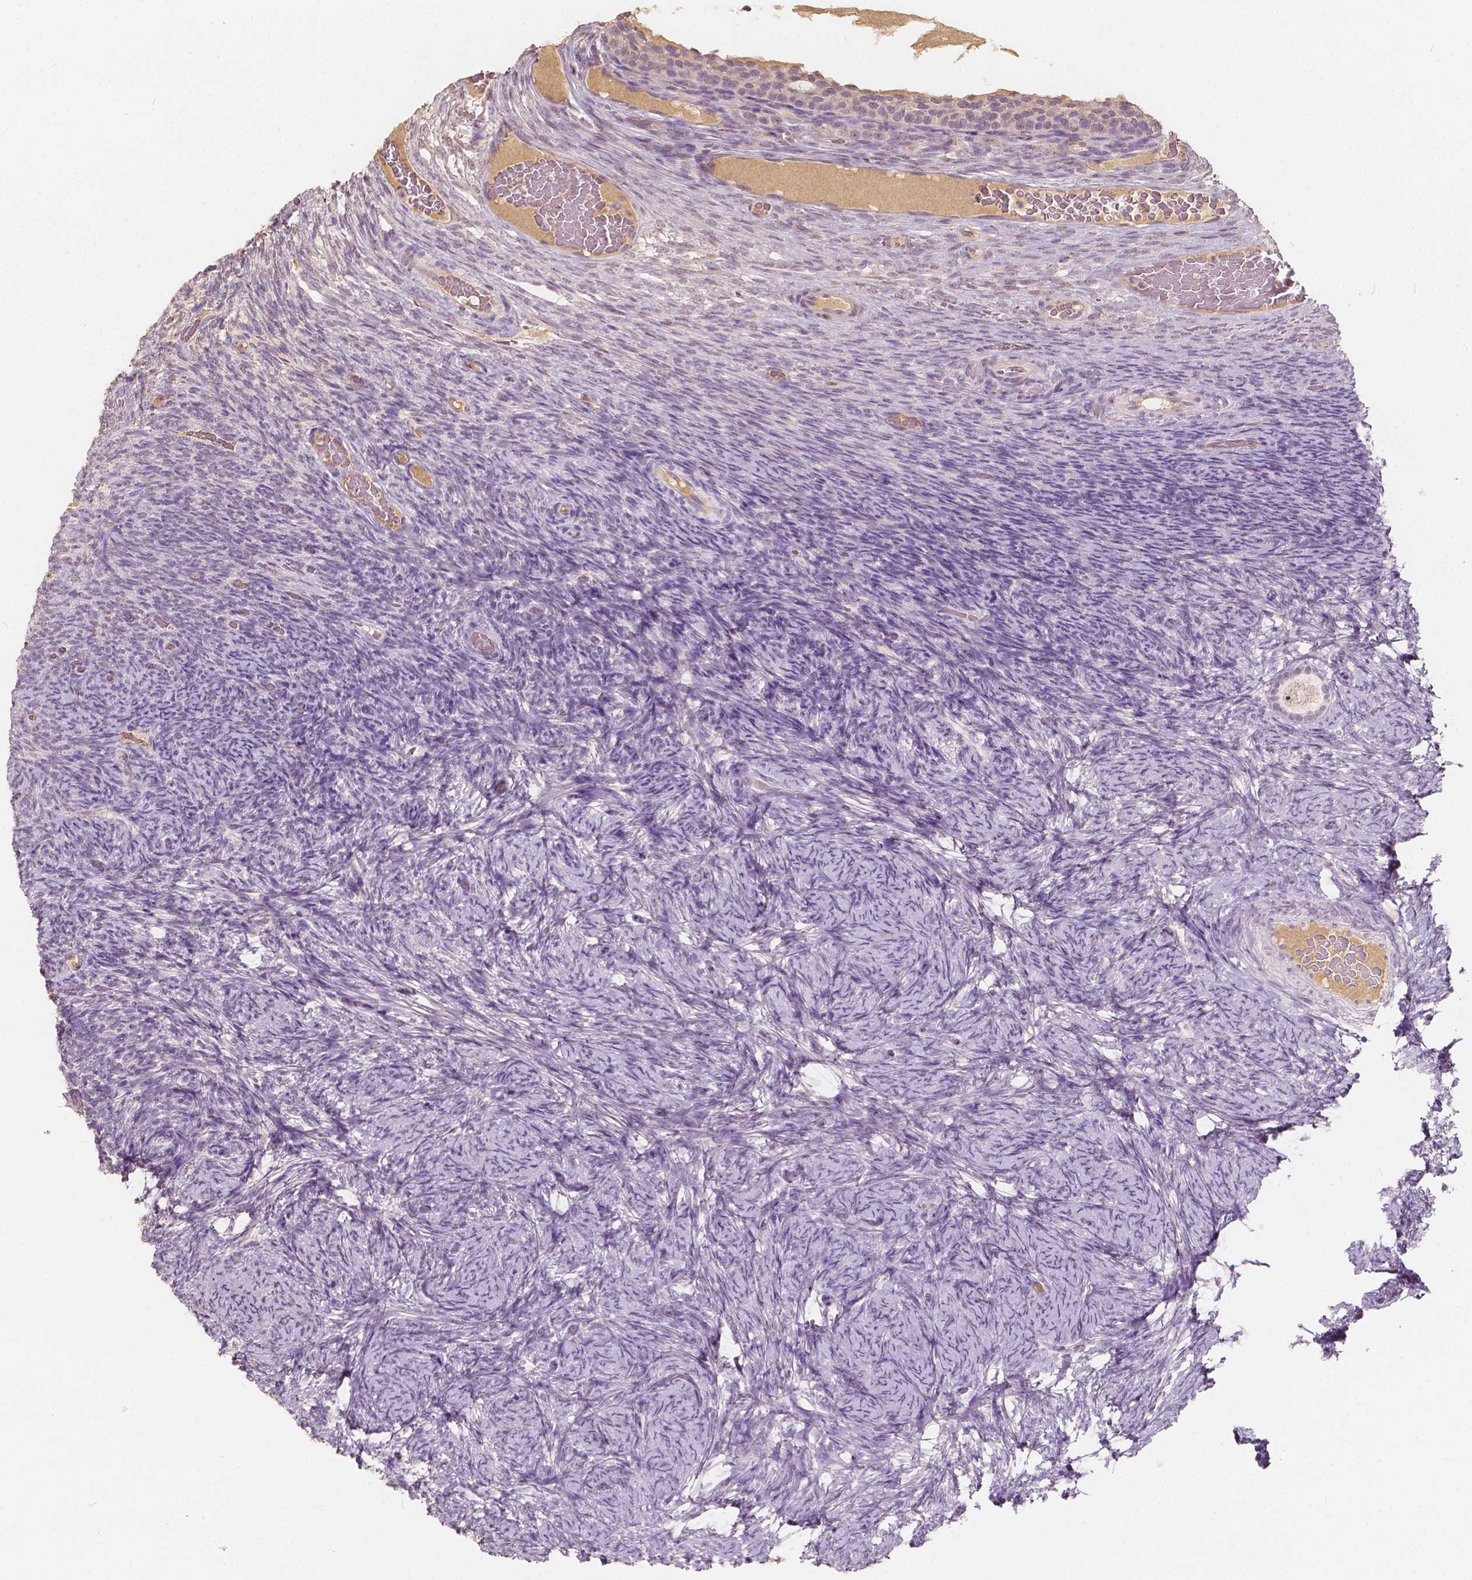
{"staining": {"intensity": "negative", "quantity": "none", "location": "none"}, "tissue": "ovary", "cell_type": "Follicle cells", "image_type": "normal", "snomed": [{"axis": "morphology", "description": "Normal tissue, NOS"}, {"axis": "topography", "description": "Ovary"}], "caption": "Ovary was stained to show a protein in brown. There is no significant expression in follicle cells. The staining was performed using DAB to visualize the protein expression in brown, while the nuclei were stained in blue with hematoxylin (Magnification: 20x).", "gene": "SOX15", "patient": {"sex": "female", "age": 34}}